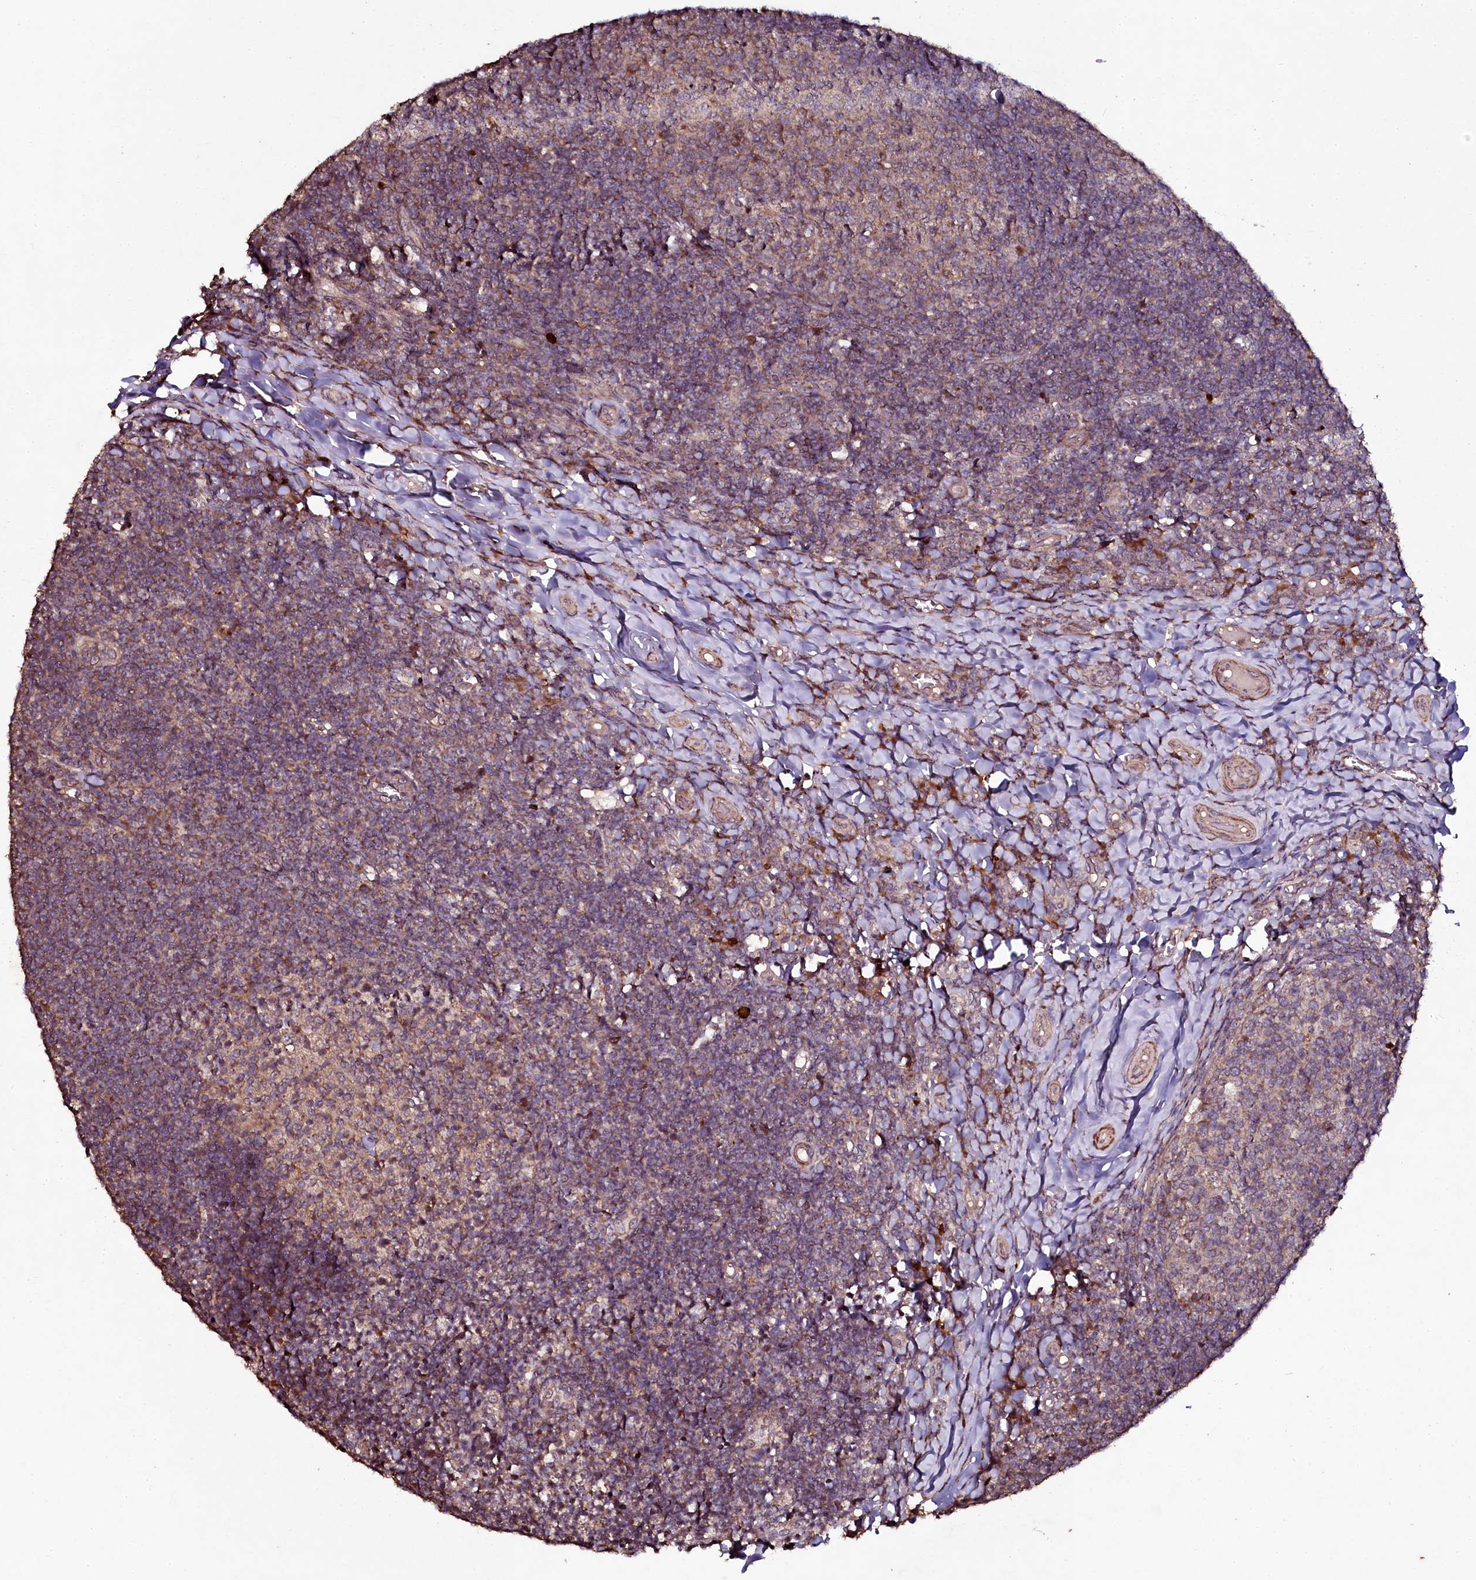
{"staining": {"intensity": "weak", "quantity": "25%-75%", "location": "cytoplasmic/membranous"}, "tissue": "tonsil", "cell_type": "Germinal center cells", "image_type": "normal", "snomed": [{"axis": "morphology", "description": "Normal tissue, NOS"}, {"axis": "topography", "description": "Tonsil"}], "caption": "Tonsil stained with a brown dye shows weak cytoplasmic/membranous positive positivity in approximately 25%-75% of germinal center cells.", "gene": "SEC24C", "patient": {"sex": "female", "age": 10}}